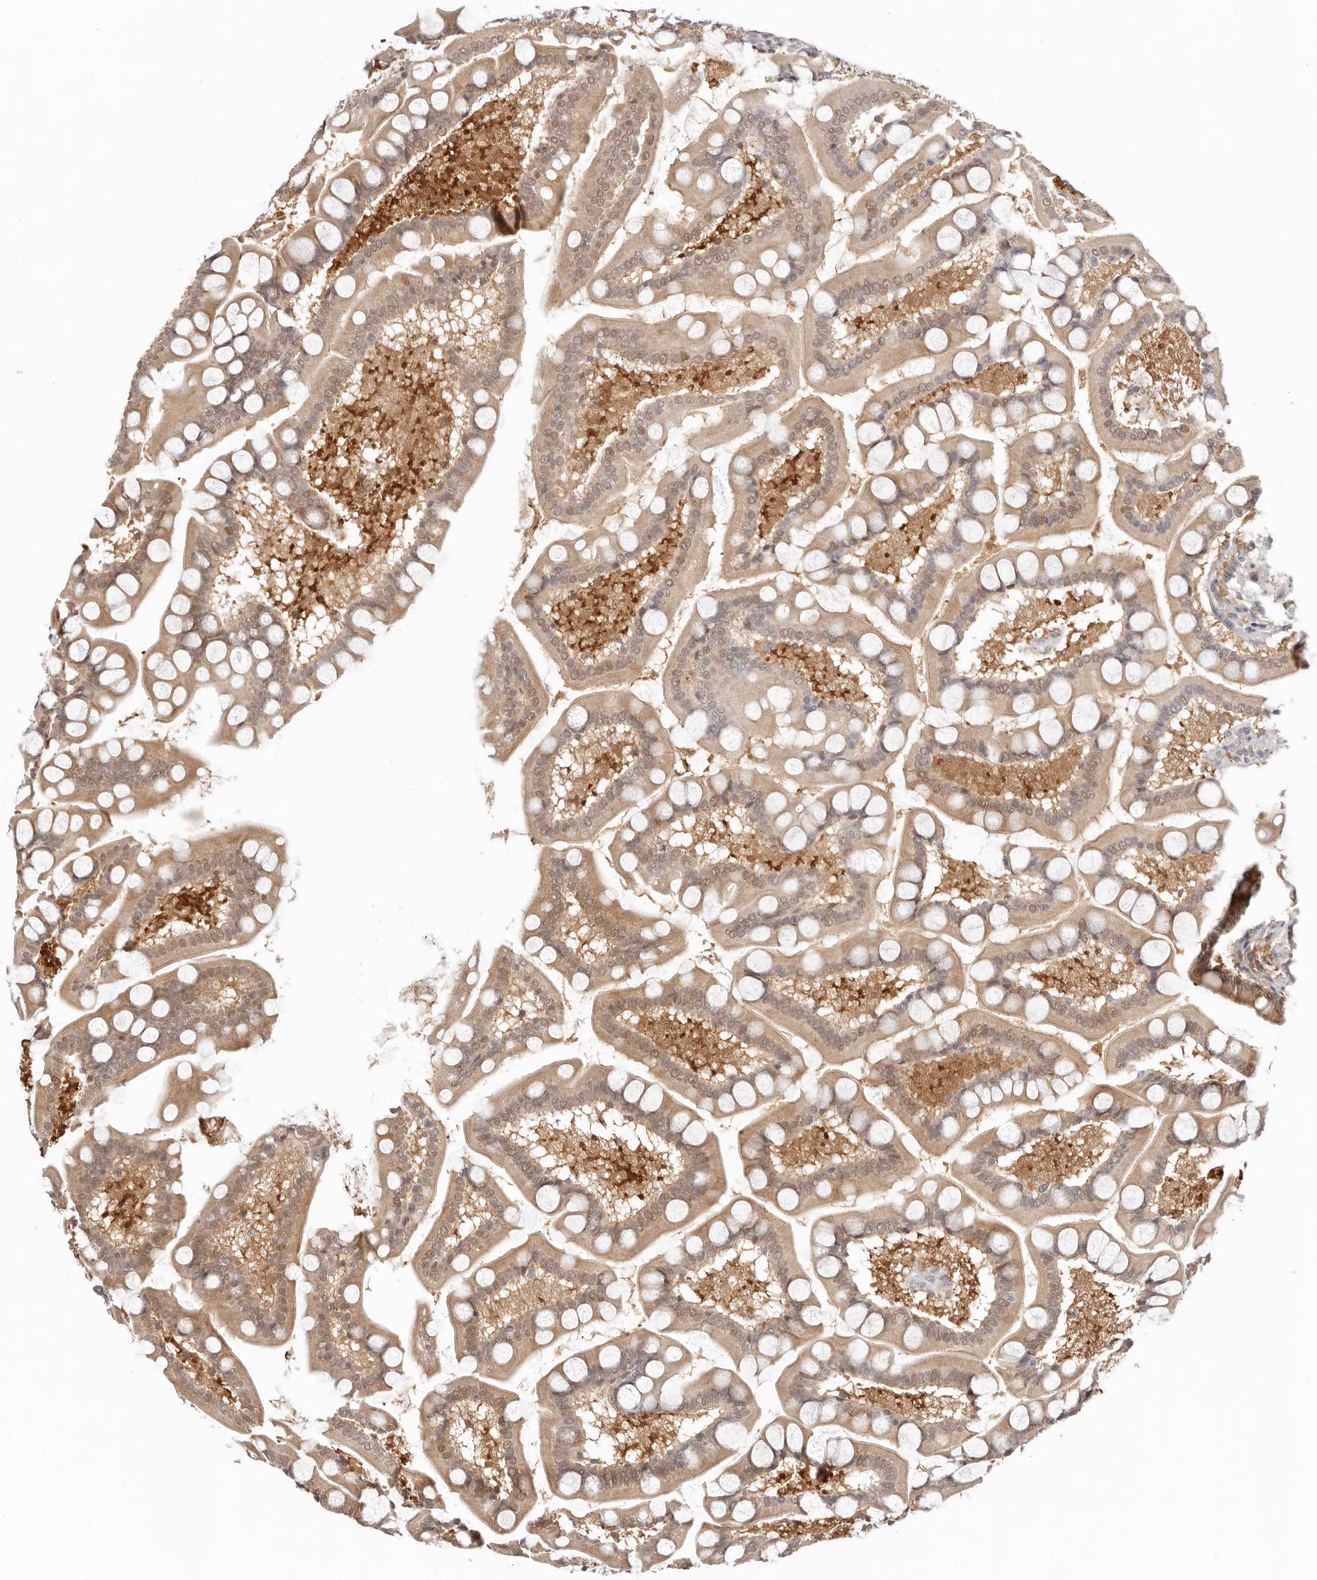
{"staining": {"intensity": "moderate", "quantity": ">75%", "location": "cytoplasmic/membranous,nuclear"}, "tissue": "small intestine", "cell_type": "Glandular cells", "image_type": "normal", "snomed": [{"axis": "morphology", "description": "Normal tissue, NOS"}, {"axis": "topography", "description": "Small intestine"}], "caption": "A medium amount of moderate cytoplasmic/membranous,nuclear staining is appreciated in approximately >75% of glandular cells in normal small intestine.", "gene": "LARP7", "patient": {"sex": "male", "age": 41}}